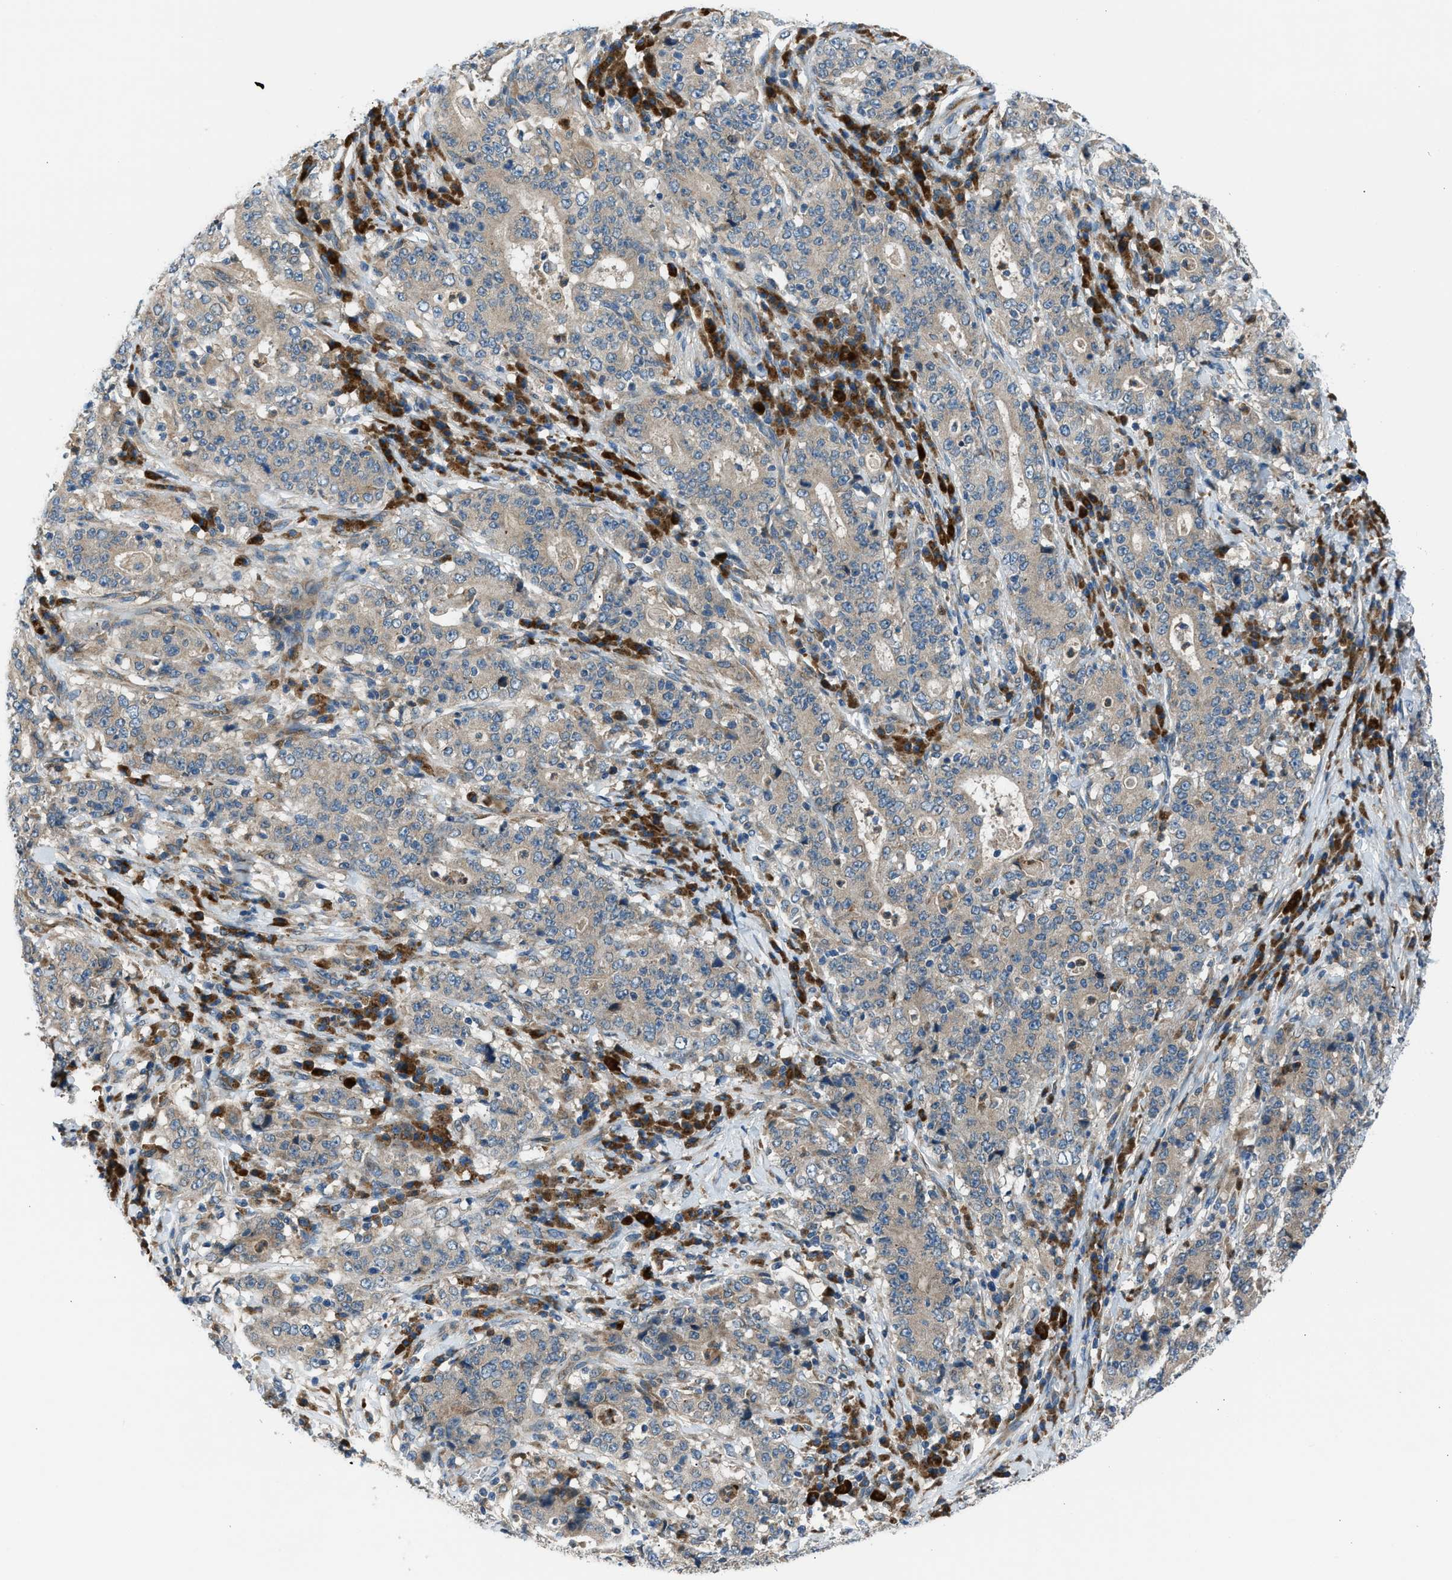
{"staining": {"intensity": "weak", "quantity": ">75%", "location": "cytoplasmic/membranous"}, "tissue": "stomach cancer", "cell_type": "Tumor cells", "image_type": "cancer", "snomed": [{"axis": "morphology", "description": "Normal tissue, NOS"}, {"axis": "morphology", "description": "Adenocarcinoma, NOS"}, {"axis": "topography", "description": "Stomach, upper"}, {"axis": "topography", "description": "Stomach"}], "caption": "There is low levels of weak cytoplasmic/membranous positivity in tumor cells of stomach cancer (adenocarcinoma), as demonstrated by immunohistochemical staining (brown color).", "gene": "EDARADD", "patient": {"sex": "male", "age": 59}}